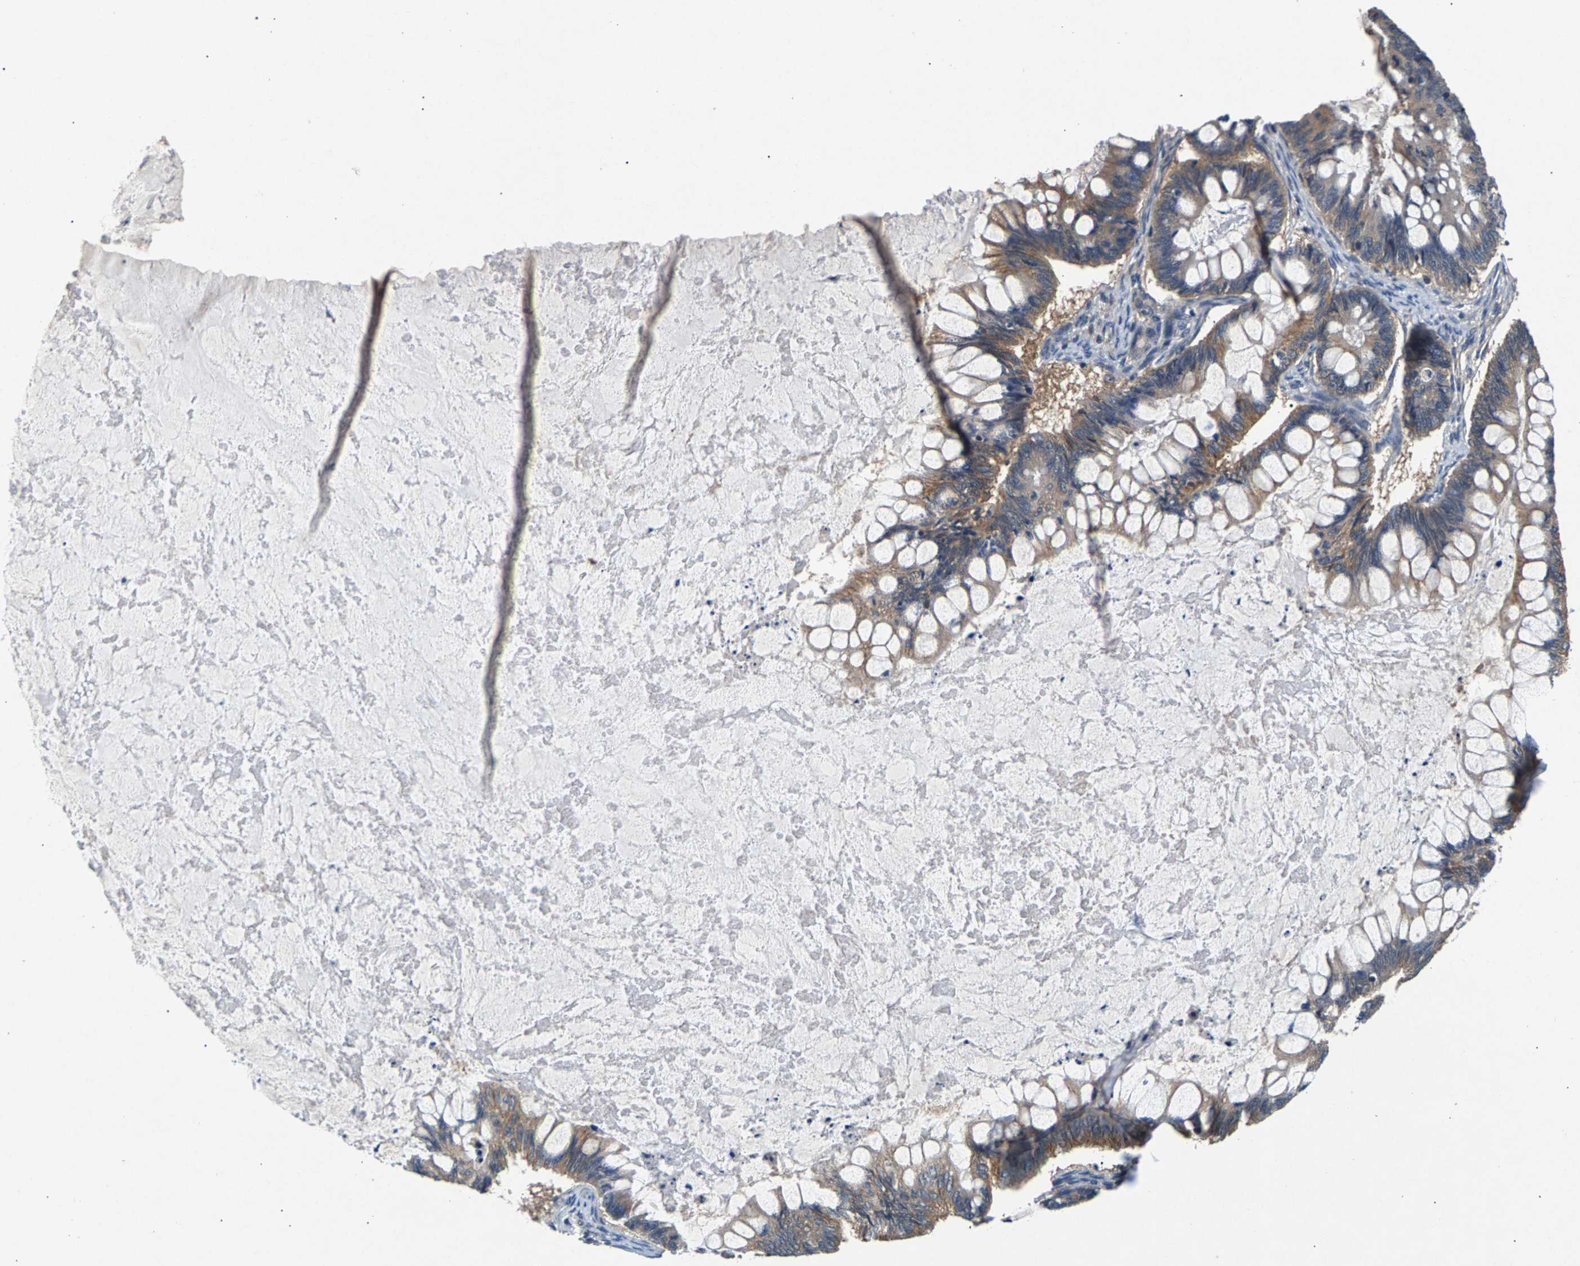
{"staining": {"intensity": "moderate", "quantity": ">75%", "location": "cytoplasmic/membranous"}, "tissue": "ovarian cancer", "cell_type": "Tumor cells", "image_type": "cancer", "snomed": [{"axis": "morphology", "description": "Cystadenocarcinoma, mucinous, NOS"}, {"axis": "topography", "description": "Ovary"}], "caption": "Protein expression analysis of human mucinous cystadenocarcinoma (ovarian) reveals moderate cytoplasmic/membranous positivity in approximately >75% of tumor cells. The staining was performed using DAB (3,3'-diaminobenzidine) to visualize the protein expression in brown, while the nuclei were stained in blue with hematoxylin (Magnification: 20x).", "gene": "NT5C", "patient": {"sex": "female", "age": 61}}